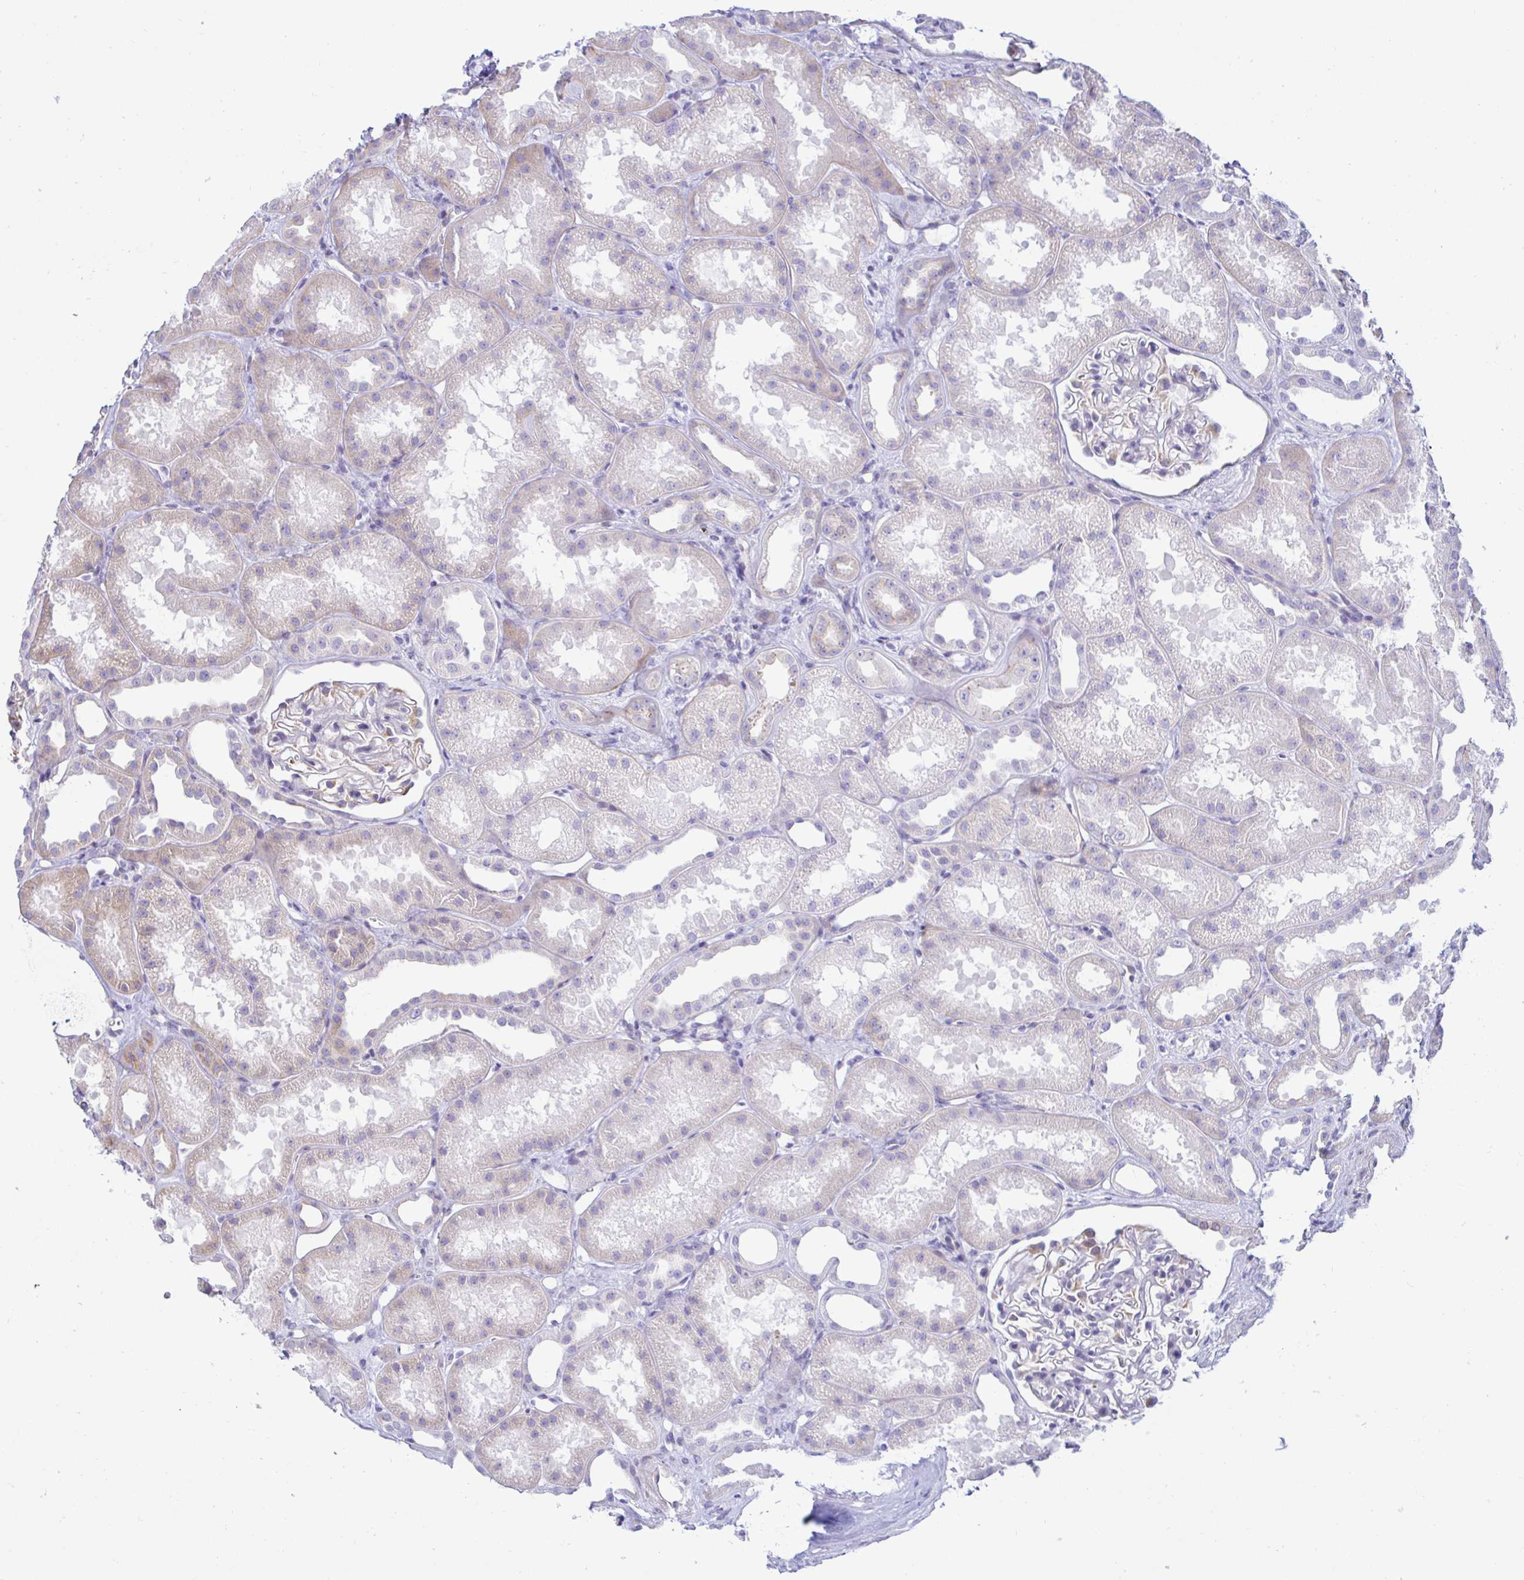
{"staining": {"intensity": "negative", "quantity": "none", "location": "none"}, "tissue": "kidney", "cell_type": "Cells in glomeruli", "image_type": "normal", "snomed": [{"axis": "morphology", "description": "Normal tissue, NOS"}, {"axis": "topography", "description": "Kidney"}], "caption": "Normal kidney was stained to show a protein in brown. There is no significant staining in cells in glomeruli. (IHC, brightfield microscopy, high magnification).", "gene": "PINLYP", "patient": {"sex": "male", "age": 61}}